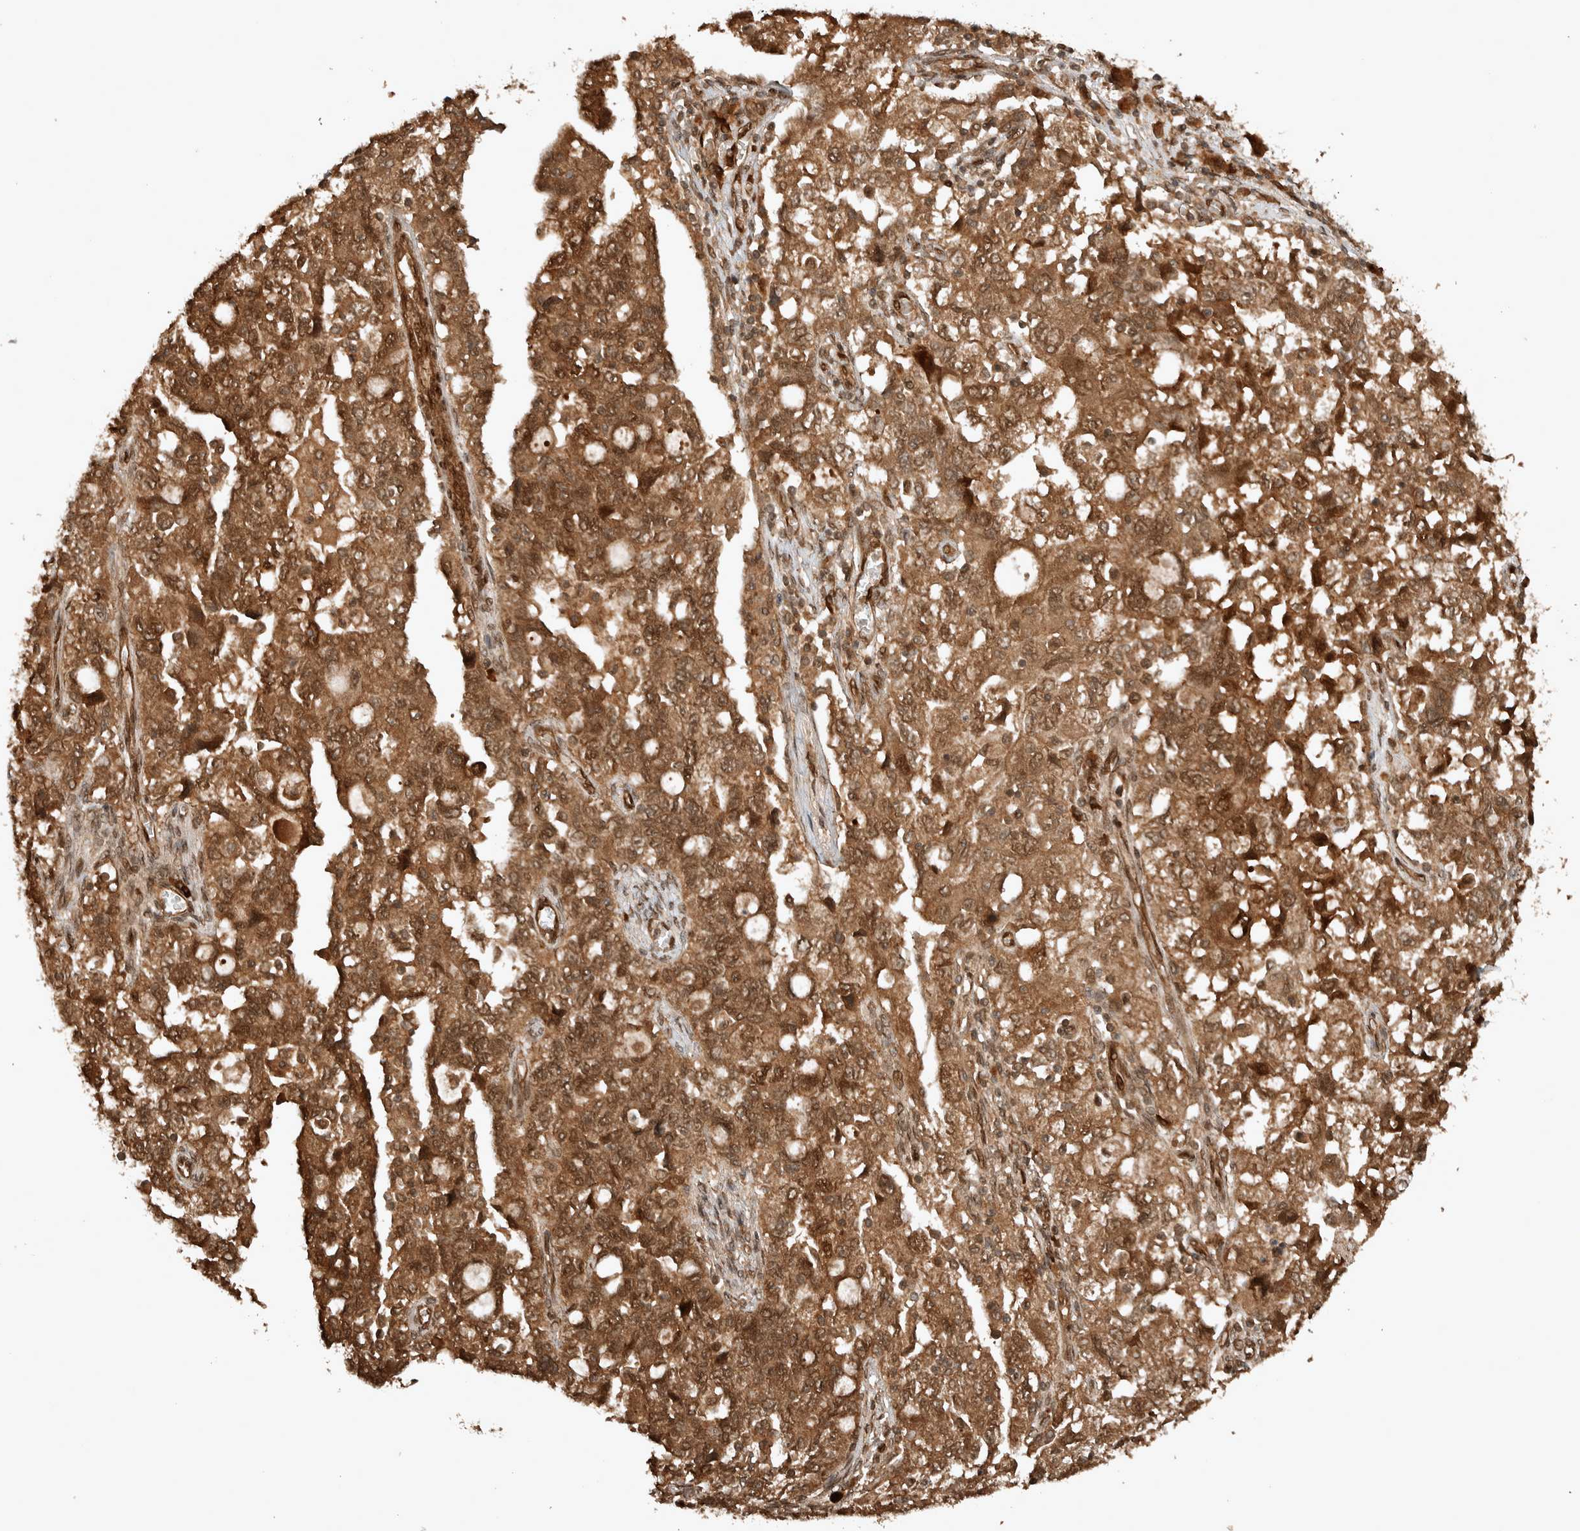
{"staining": {"intensity": "moderate", "quantity": ">75%", "location": "cytoplasmic/membranous,nuclear"}, "tissue": "ovarian cancer", "cell_type": "Tumor cells", "image_type": "cancer", "snomed": [{"axis": "morphology", "description": "Carcinoma, NOS"}, {"axis": "morphology", "description": "Cystadenocarcinoma, serous, NOS"}, {"axis": "topography", "description": "Ovary"}], "caption": "This micrograph exhibits IHC staining of ovarian cancer (serous cystadenocarcinoma), with medium moderate cytoplasmic/membranous and nuclear positivity in about >75% of tumor cells.", "gene": "CNTROB", "patient": {"sex": "female", "age": 69}}